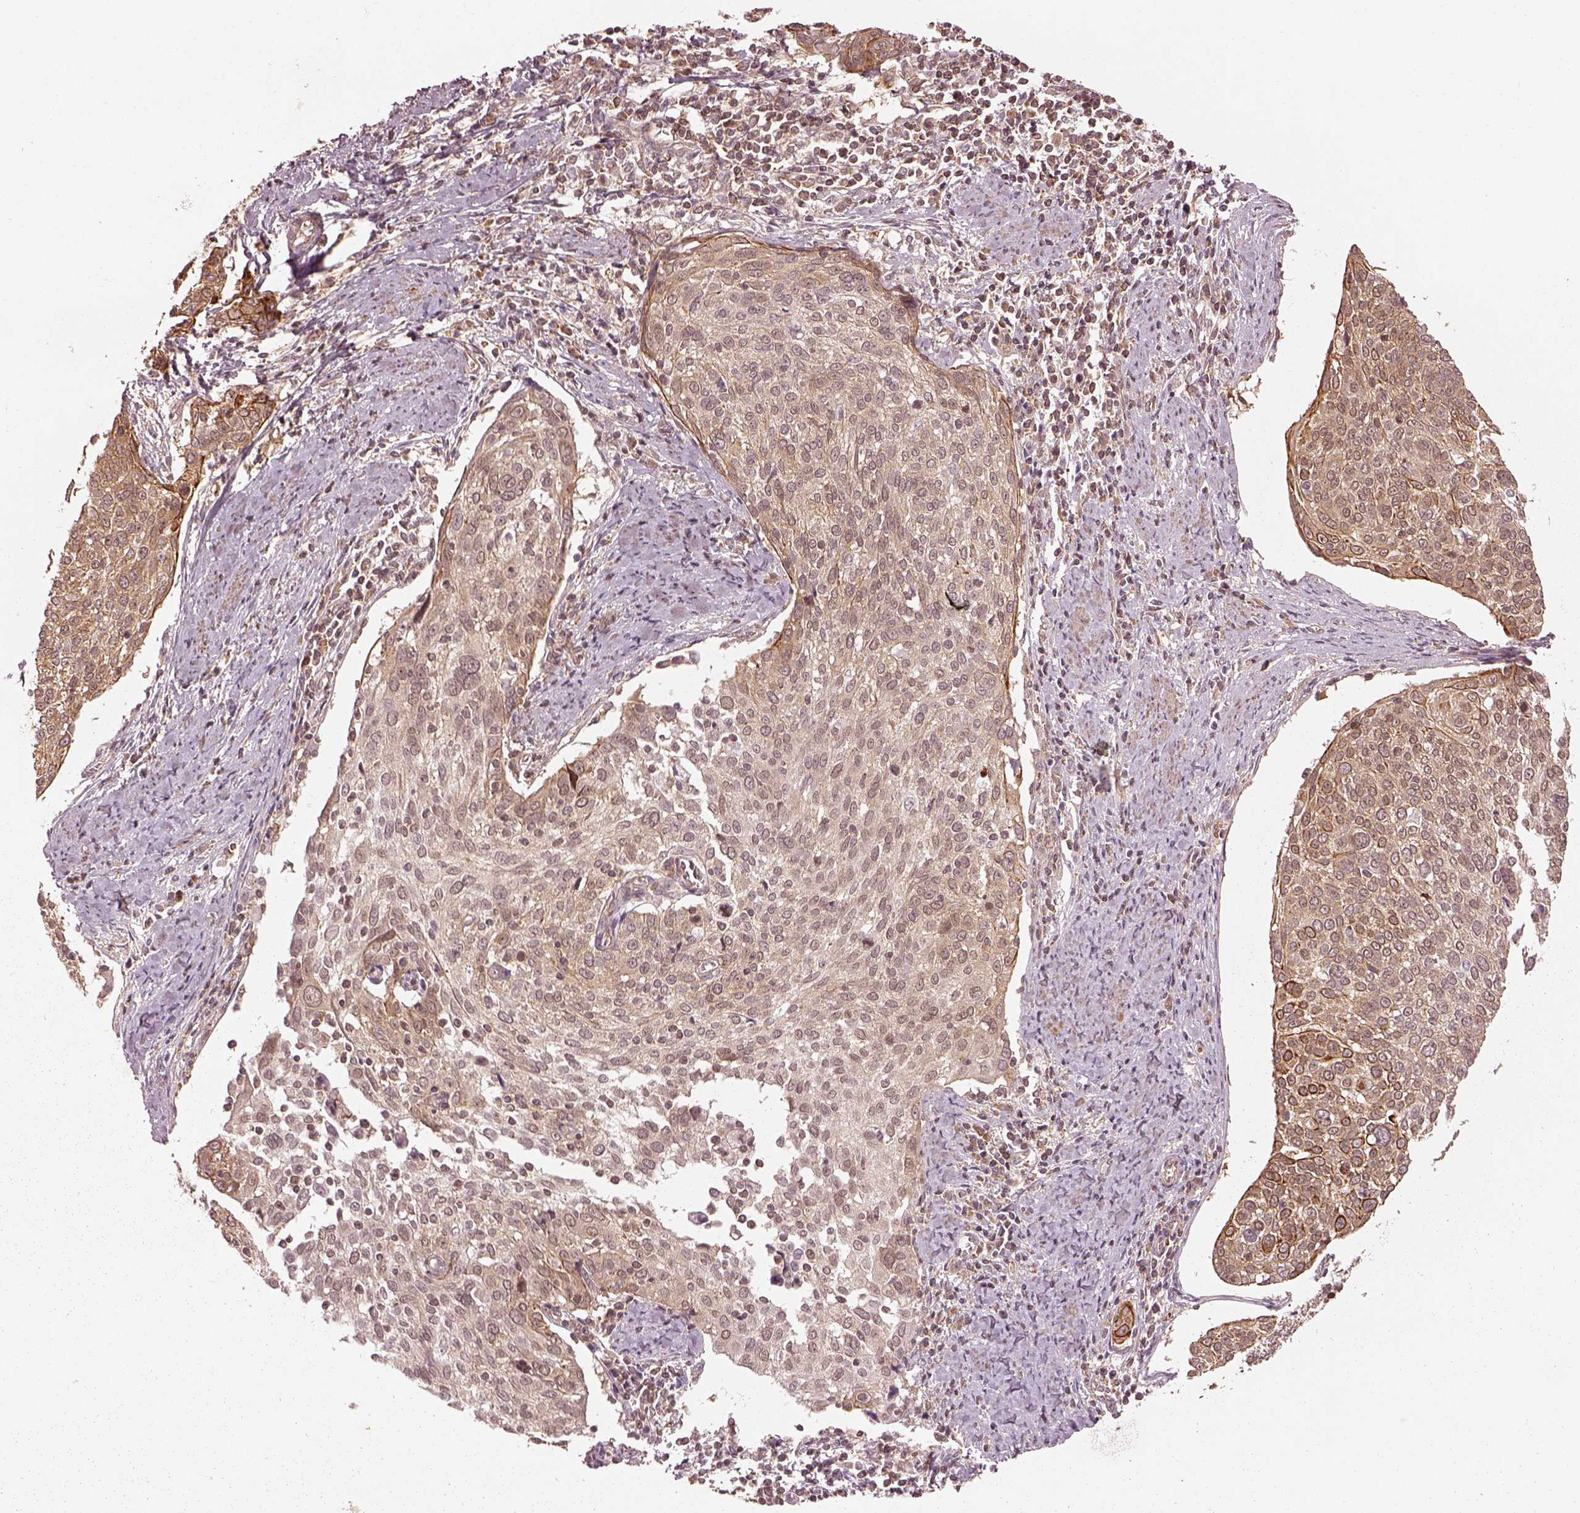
{"staining": {"intensity": "strong", "quantity": "25%-75%", "location": "cytoplasmic/membranous"}, "tissue": "cervical cancer", "cell_type": "Tumor cells", "image_type": "cancer", "snomed": [{"axis": "morphology", "description": "Squamous cell carcinoma, NOS"}, {"axis": "topography", "description": "Cervix"}], "caption": "Cervical cancer (squamous cell carcinoma) stained for a protein (brown) displays strong cytoplasmic/membranous positive staining in about 25%-75% of tumor cells.", "gene": "LSM14A", "patient": {"sex": "female", "age": 39}}